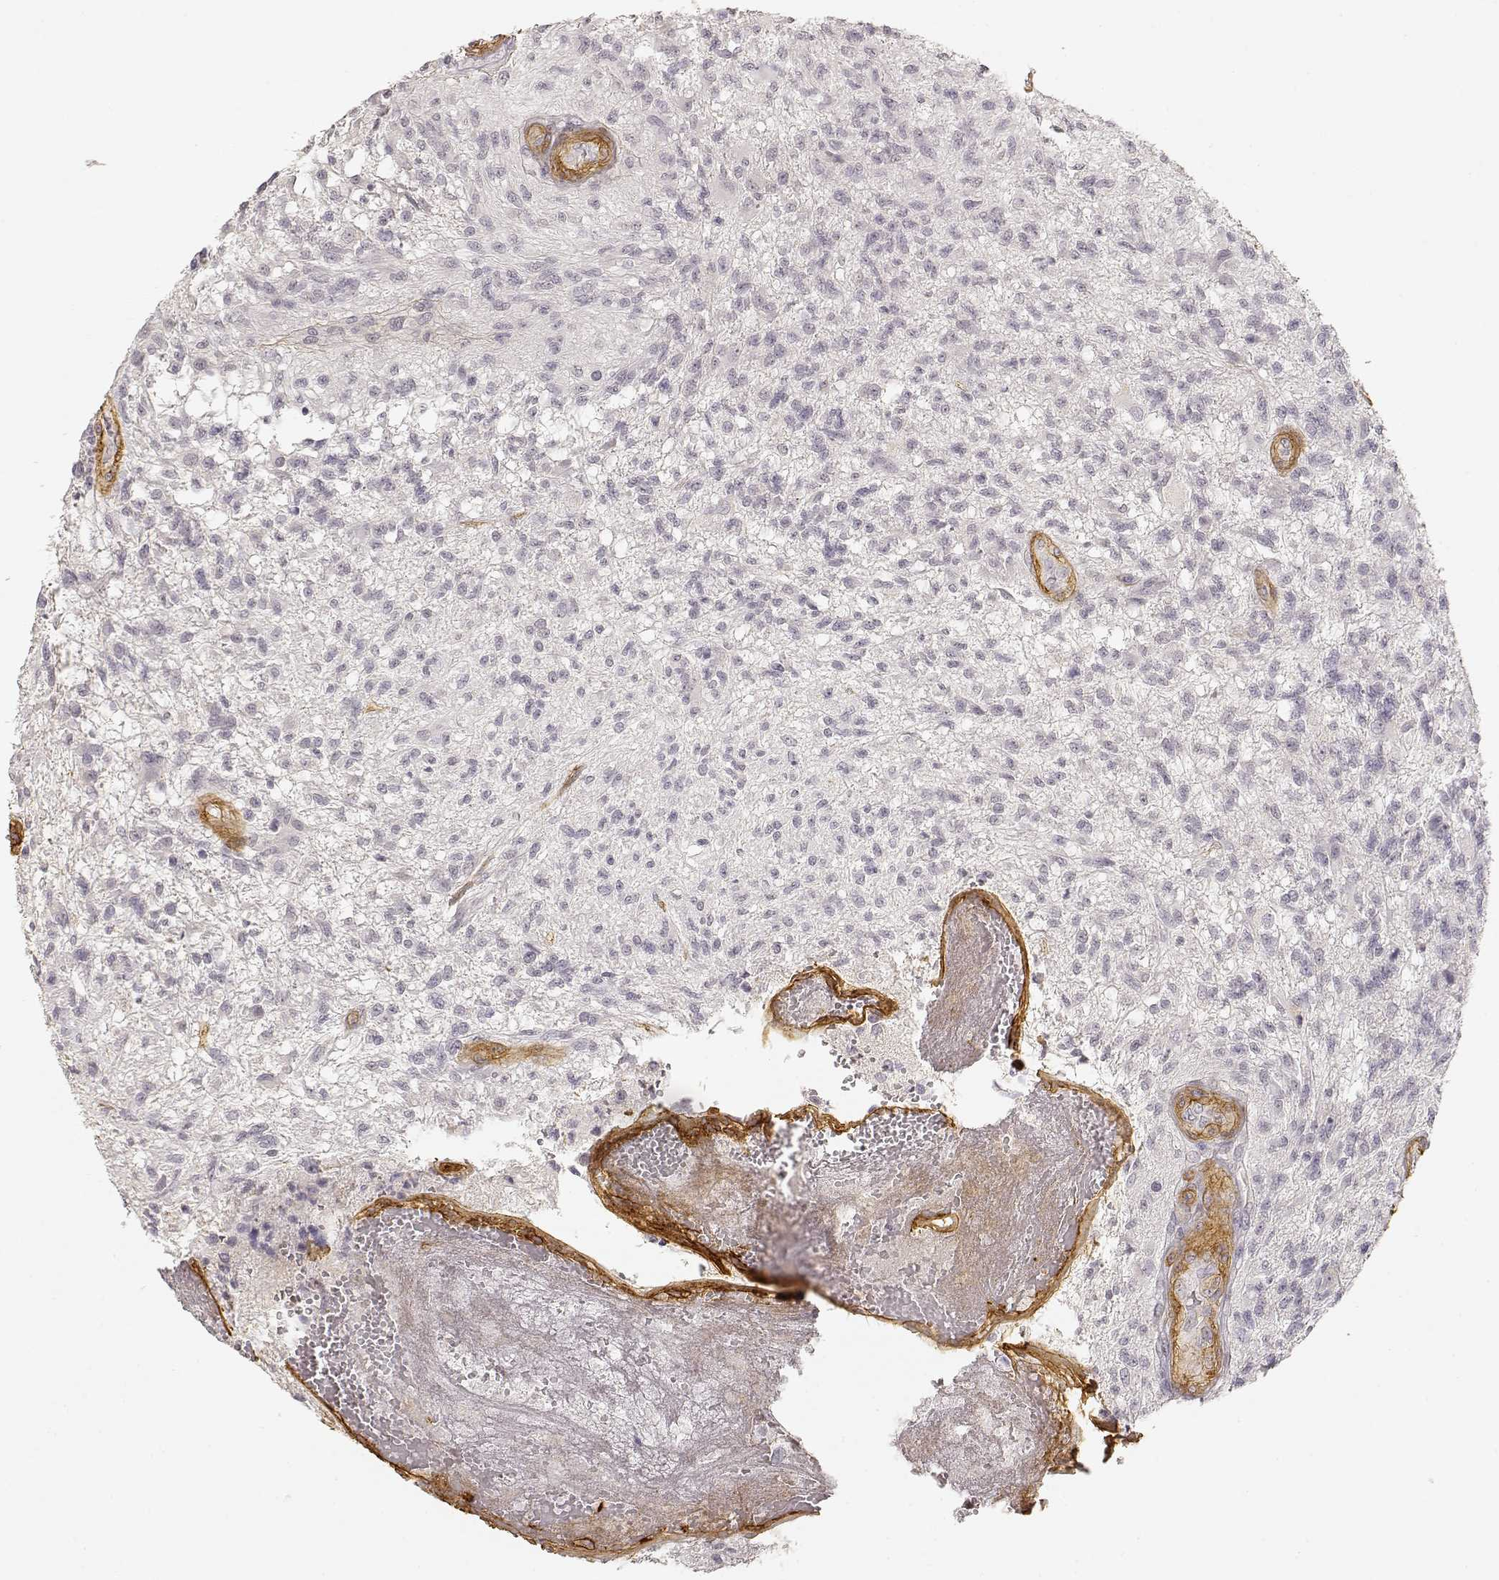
{"staining": {"intensity": "negative", "quantity": "none", "location": "none"}, "tissue": "glioma", "cell_type": "Tumor cells", "image_type": "cancer", "snomed": [{"axis": "morphology", "description": "Glioma, malignant, High grade"}, {"axis": "topography", "description": "Brain"}], "caption": "DAB (3,3'-diaminobenzidine) immunohistochemical staining of human glioma reveals no significant staining in tumor cells.", "gene": "LAMA4", "patient": {"sex": "male", "age": 56}}